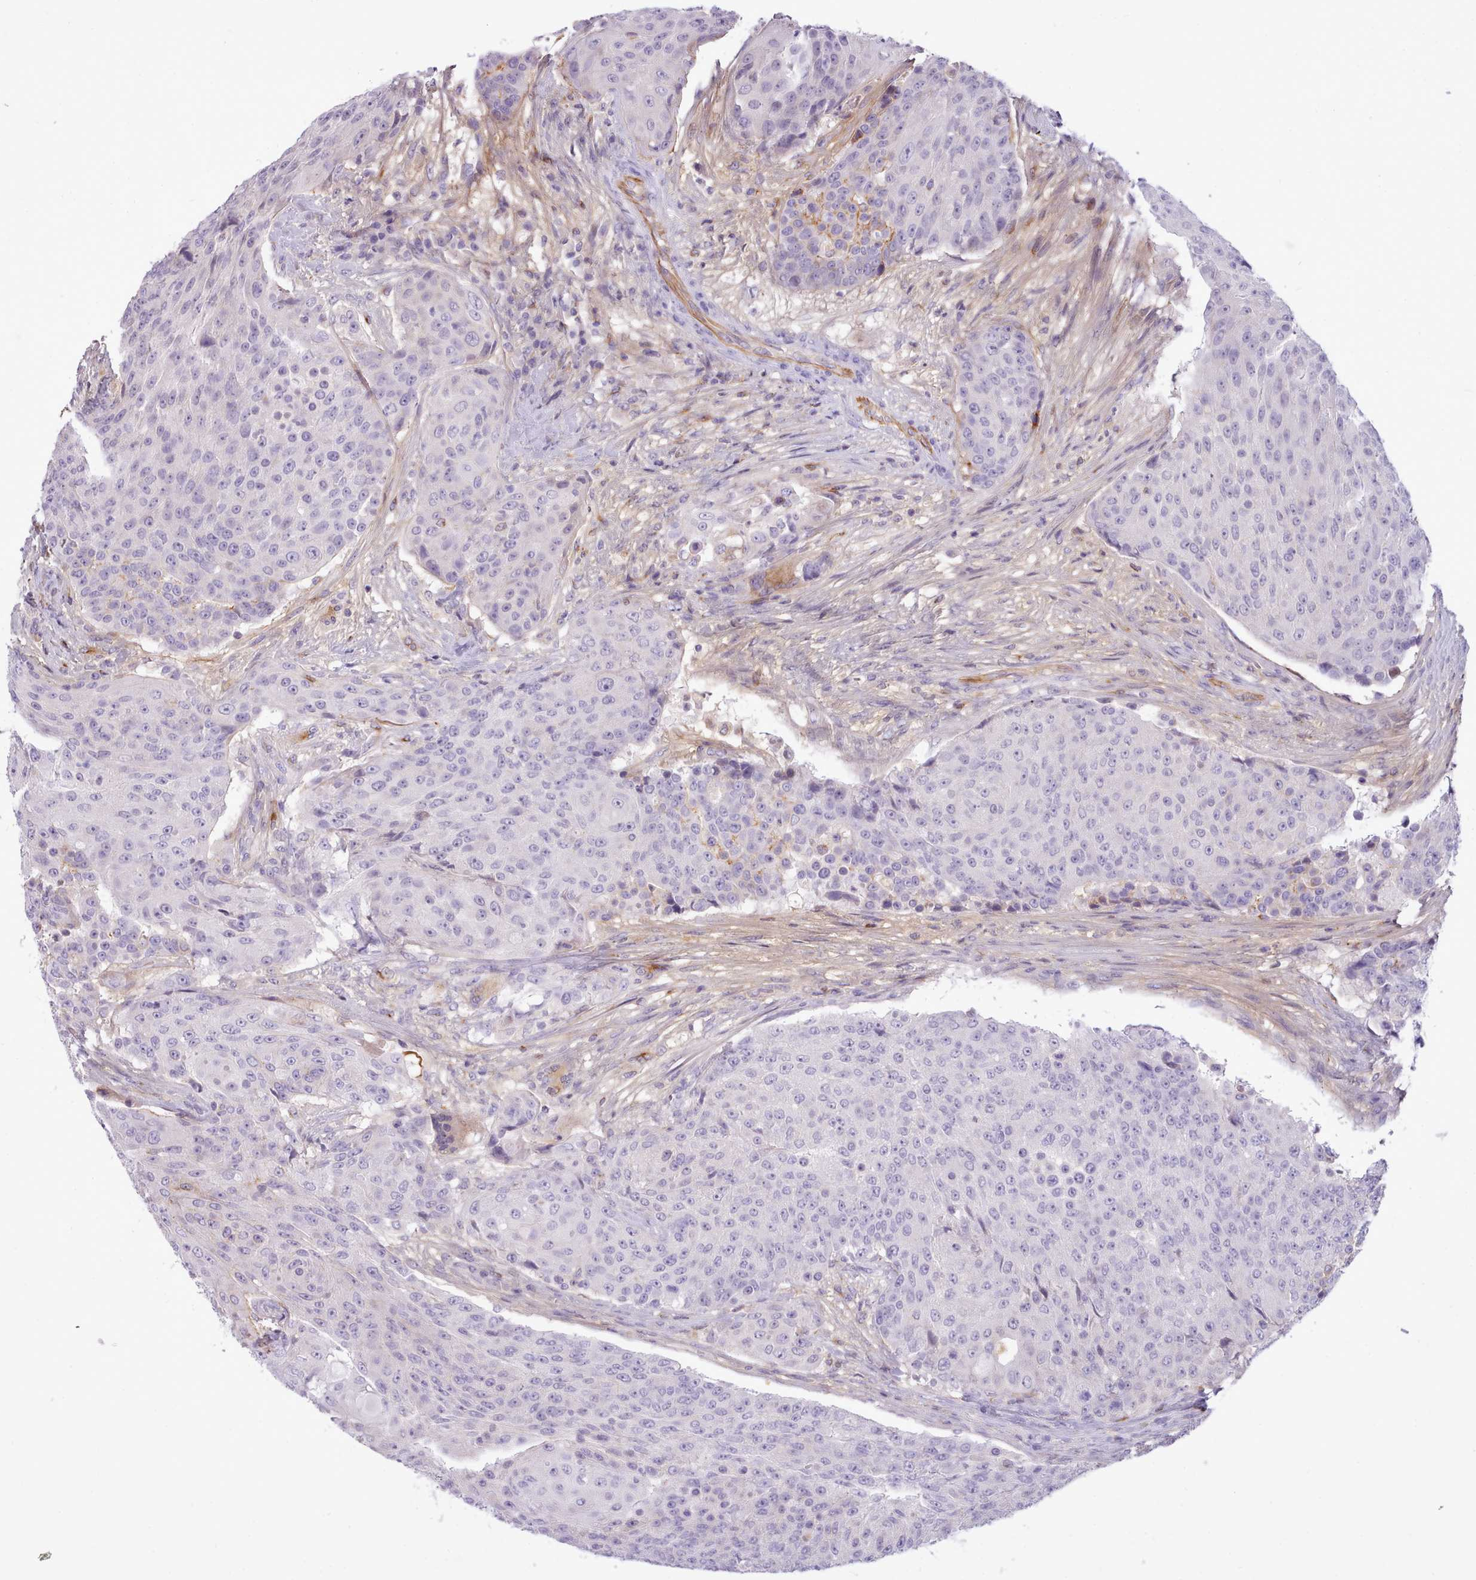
{"staining": {"intensity": "negative", "quantity": "none", "location": "none"}, "tissue": "urothelial cancer", "cell_type": "Tumor cells", "image_type": "cancer", "snomed": [{"axis": "morphology", "description": "Urothelial carcinoma, High grade"}, {"axis": "topography", "description": "Urinary bladder"}], "caption": "This is a image of immunohistochemistry (IHC) staining of urothelial carcinoma (high-grade), which shows no staining in tumor cells. (DAB IHC with hematoxylin counter stain).", "gene": "CYP2A13", "patient": {"sex": "female", "age": 63}}